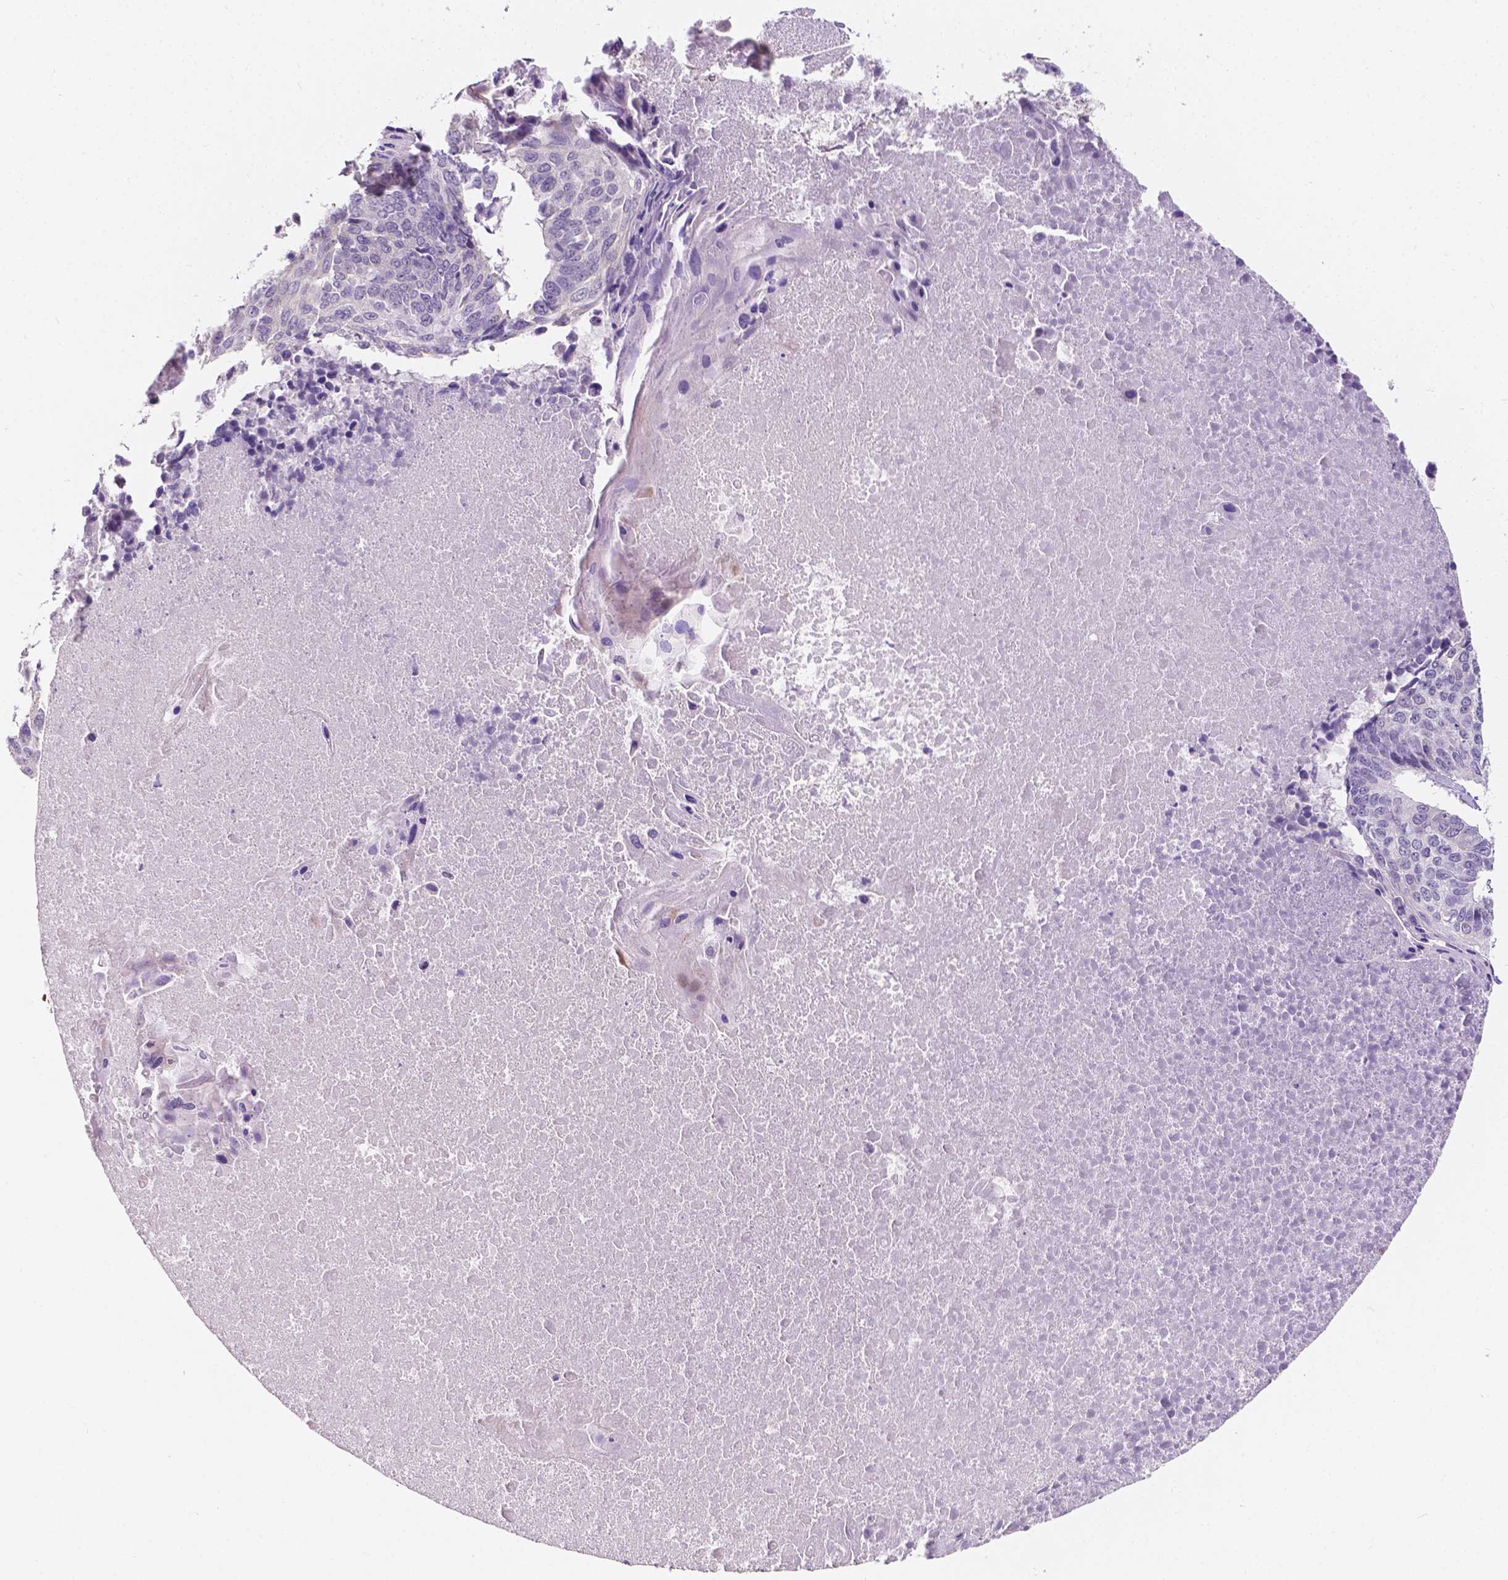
{"staining": {"intensity": "negative", "quantity": "none", "location": "none"}, "tissue": "lung cancer", "cell_type": "Tumor cells", "image_type": "cancer", "snomed": [{"axis": "morphology", "description": "Squamous cell carcinoma, NOS"}, {"axis": "topography", "description": "Lung"}], "caption": "An IHC image of lung cancer (squamous cell carcinoma) is shown. There is no staining in tumor cells of lung cancer (squamous cell carcinoma).", "gene": "SLC22A4", "patient": {"sex": "male", "age": 73}}